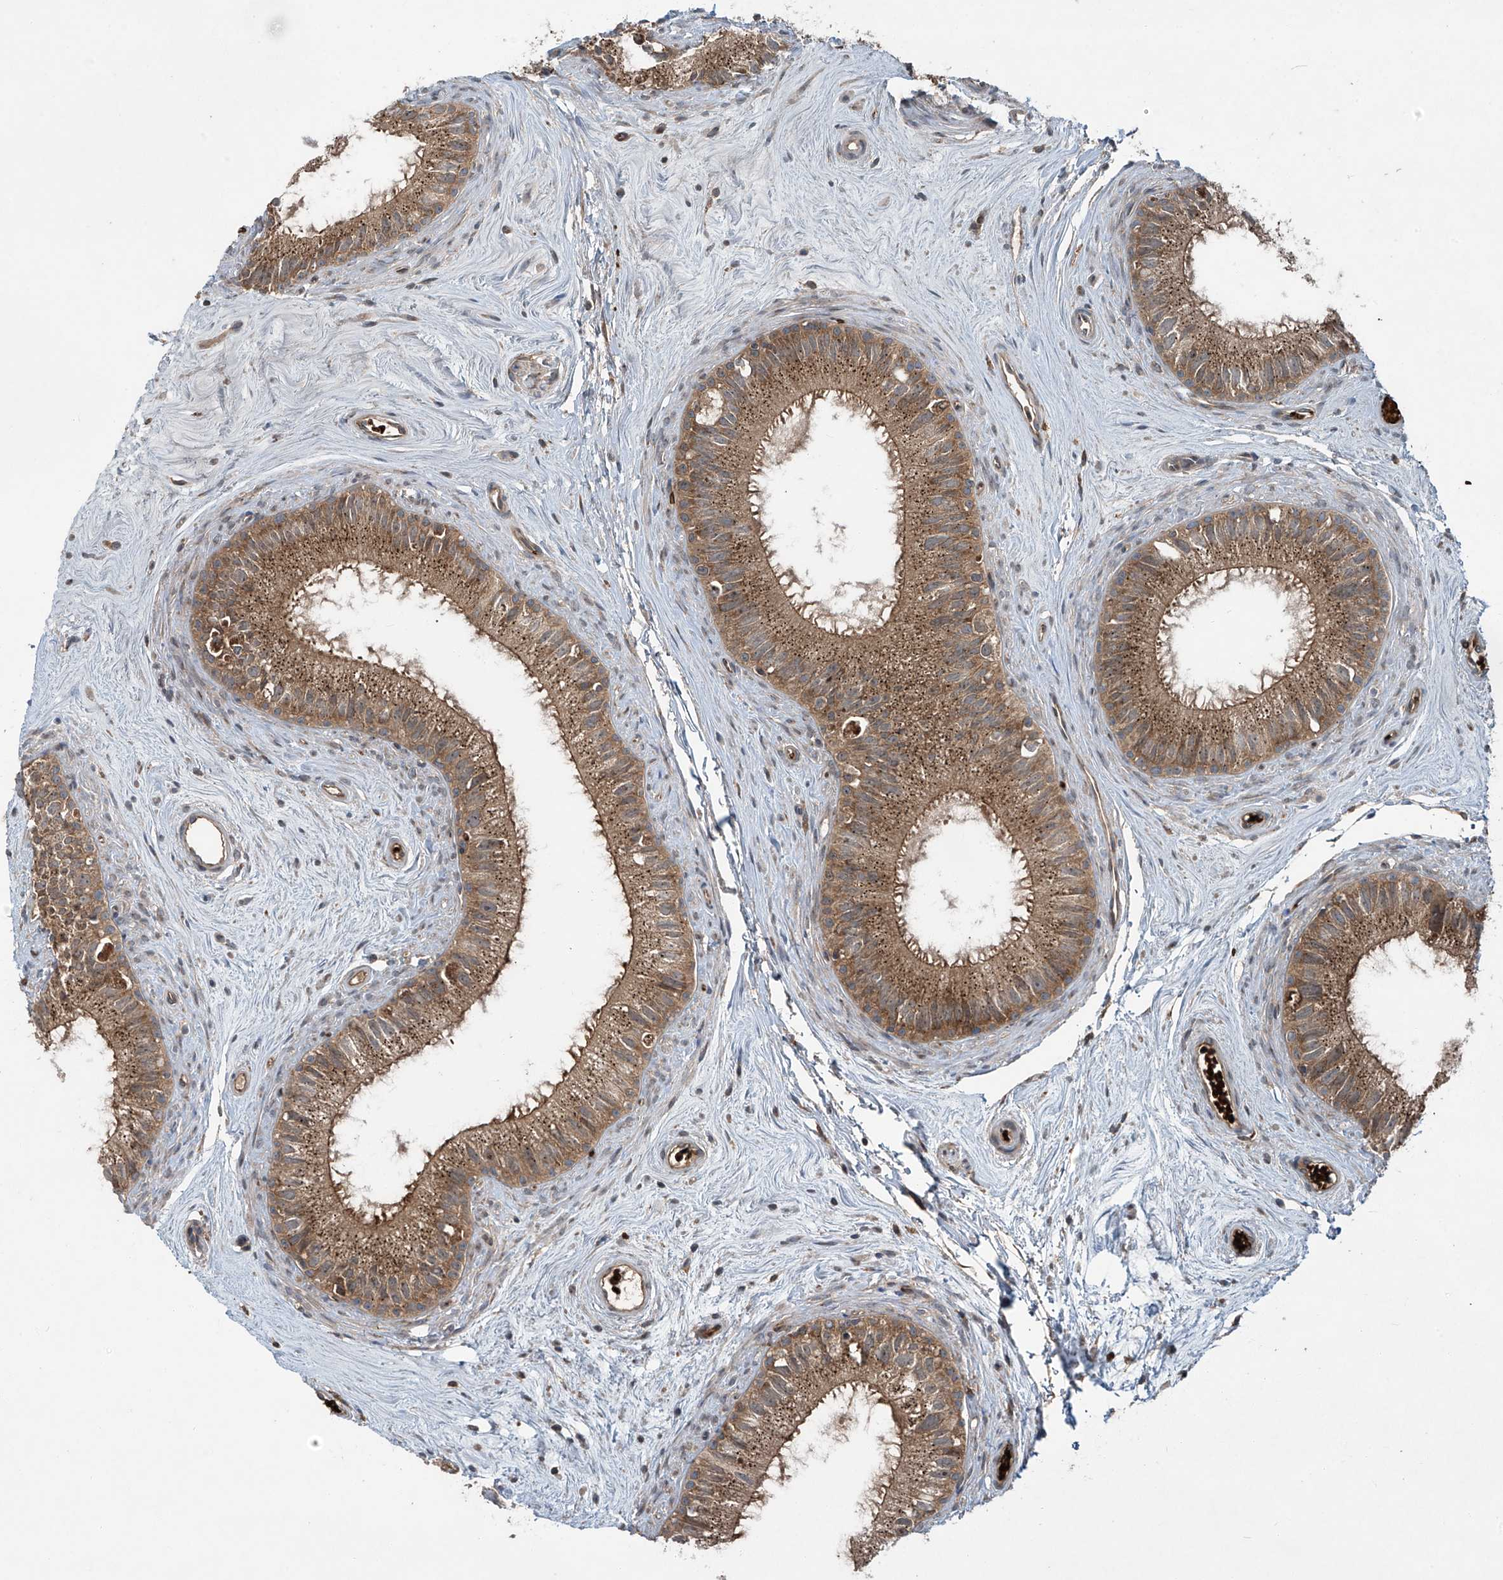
{"staining": {"intensity": "moderate", "quantity": ">75%", "location": "cytoplasmic/membranous"}, "tissue": "epididymis", "cell_type": "Glandular cells", "image_type": "normal", "snomed": [{"axis": "morphology", "description": "Normal tissue, NOS"}, {"axis": "topography", "description": "Epididymis"}], "caption": "The micrograph reveals a brown stain indicating the presence of a protein in the cytoplasmic/membranous of glandular cells in epididymis. The staining was performed using DAB to visualize the protein expression in brown, while the nuclei were stained in blue with hematoxylin (Magnification: 20x).", "gene": "ZDHHC9", "patient": {"sex": "male", "age": 71}}